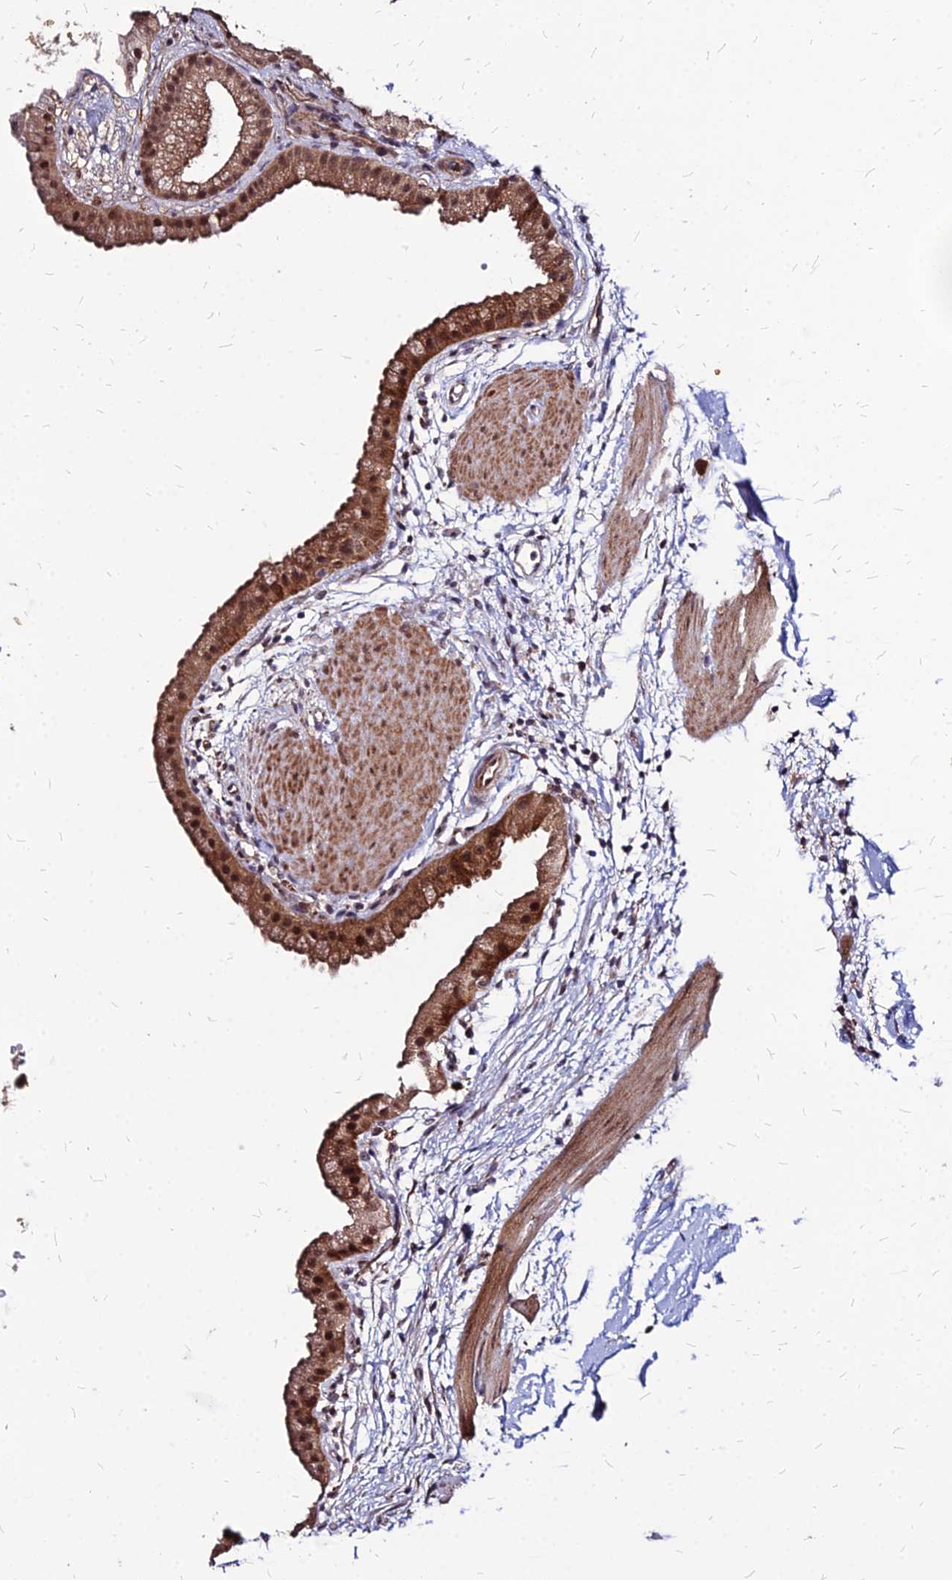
{"staining": {"intensity": "strong", "quantity": ">75%", "location": "cytoplasmic/membranous"}, "tissue": "gallbladder", "cell_type": "Glandular cells", "image_type": "normal", "snomed": [{"axis": "morphology", "description": "Normal tissue, NOS"}, {"axis": "topography", "description": "Gallbladder"}], "caption": "Protein staining displays strong cytoplasmic/membranous positivity in approximately >75% of glandular cells in benign gallbladder.", "gene": "APBA3", "patient": {"sex": "female", "age": 64}}